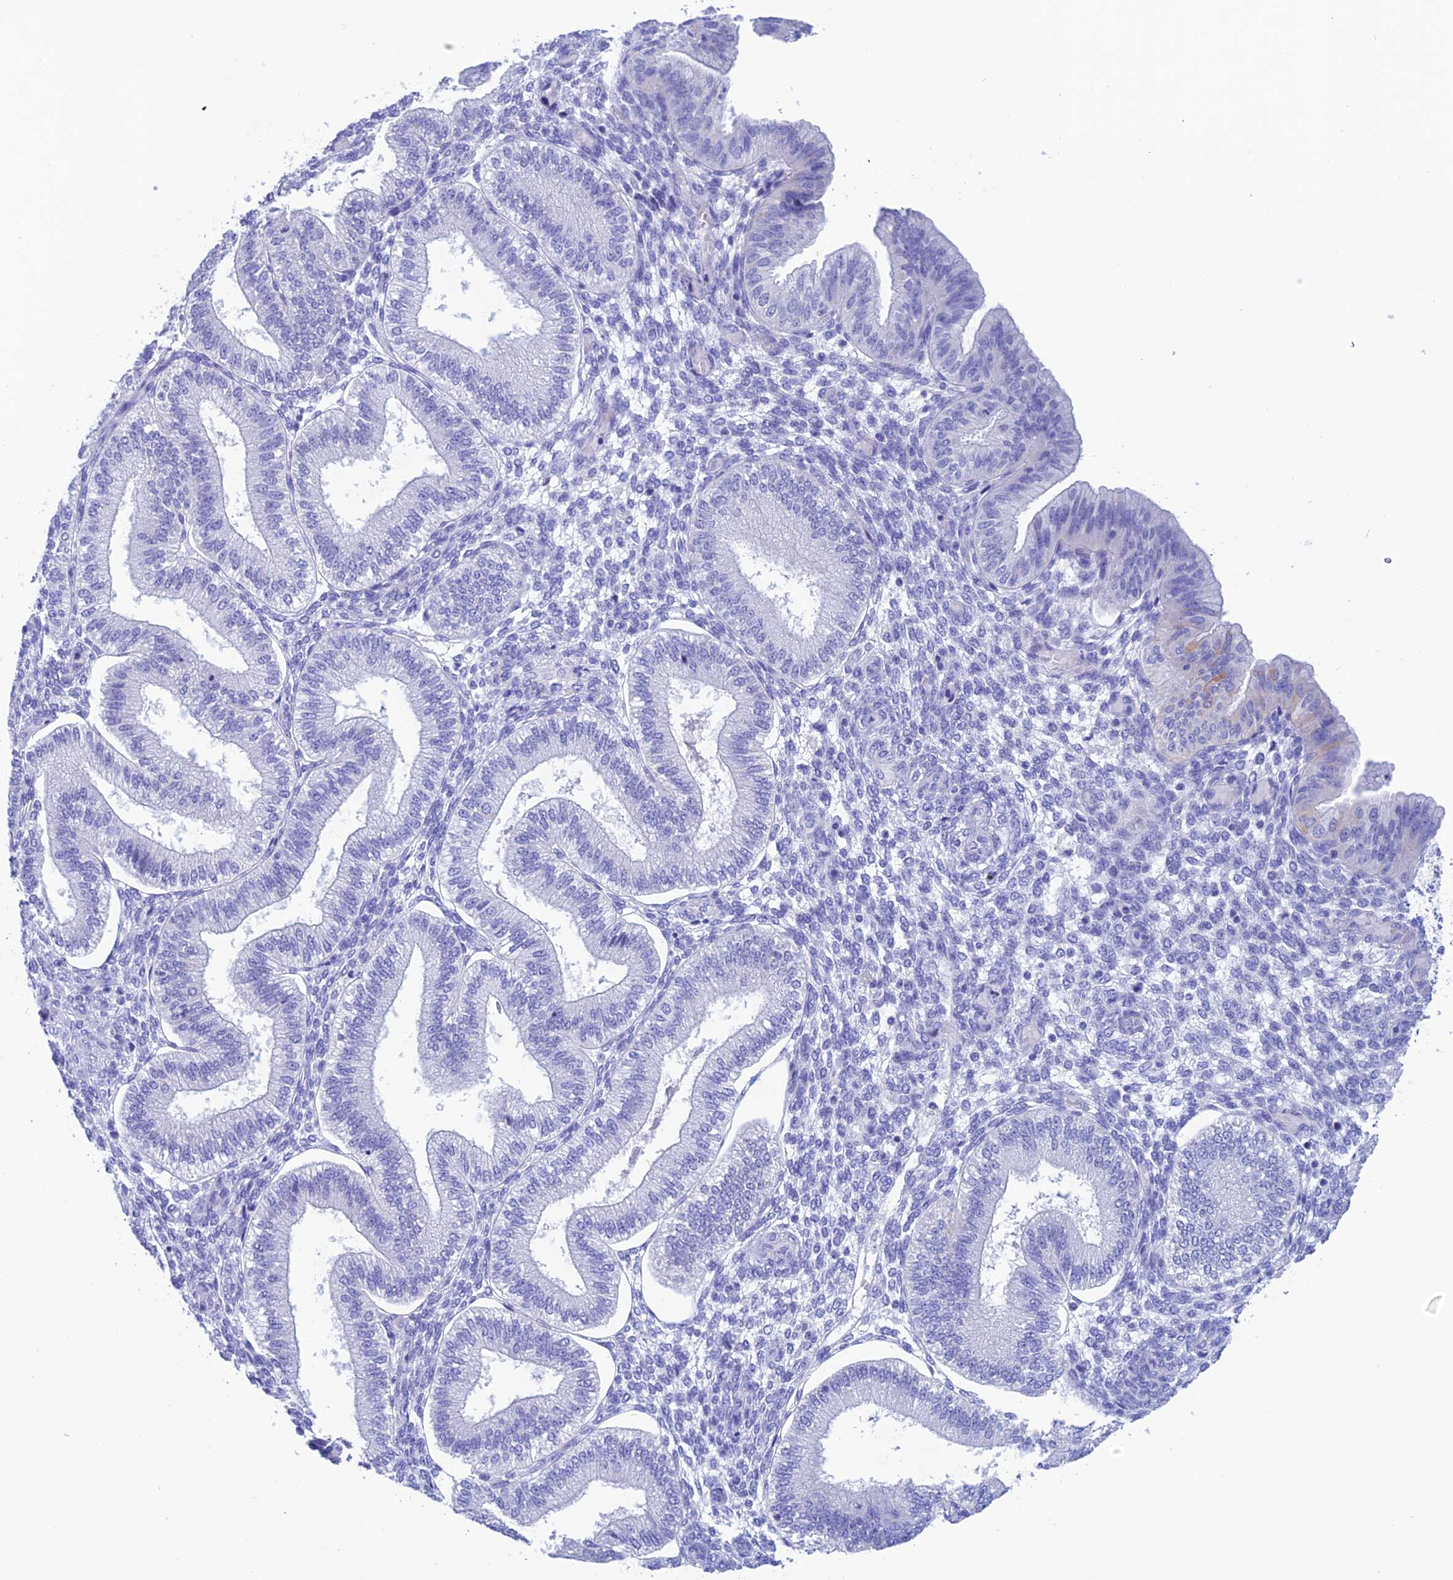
{"staining": {"intensity": "negative", "quantity": "none", "location": "none"}, "tissue": "endometrium", "cell_type": "Cells in endometrial stroma", "image_type": "normal", "snomed": [{"axis": "morphology", "description": "Normal tissue, NOS"}, {"axis": "topography", "description": "Endometrium"}], "caption": "Protein analysis of benign endometrium displays no significant positivity in cells in endometrial stroma.", "gene": "NXPE4", "patient": {"sex": "female", "age": 39}}